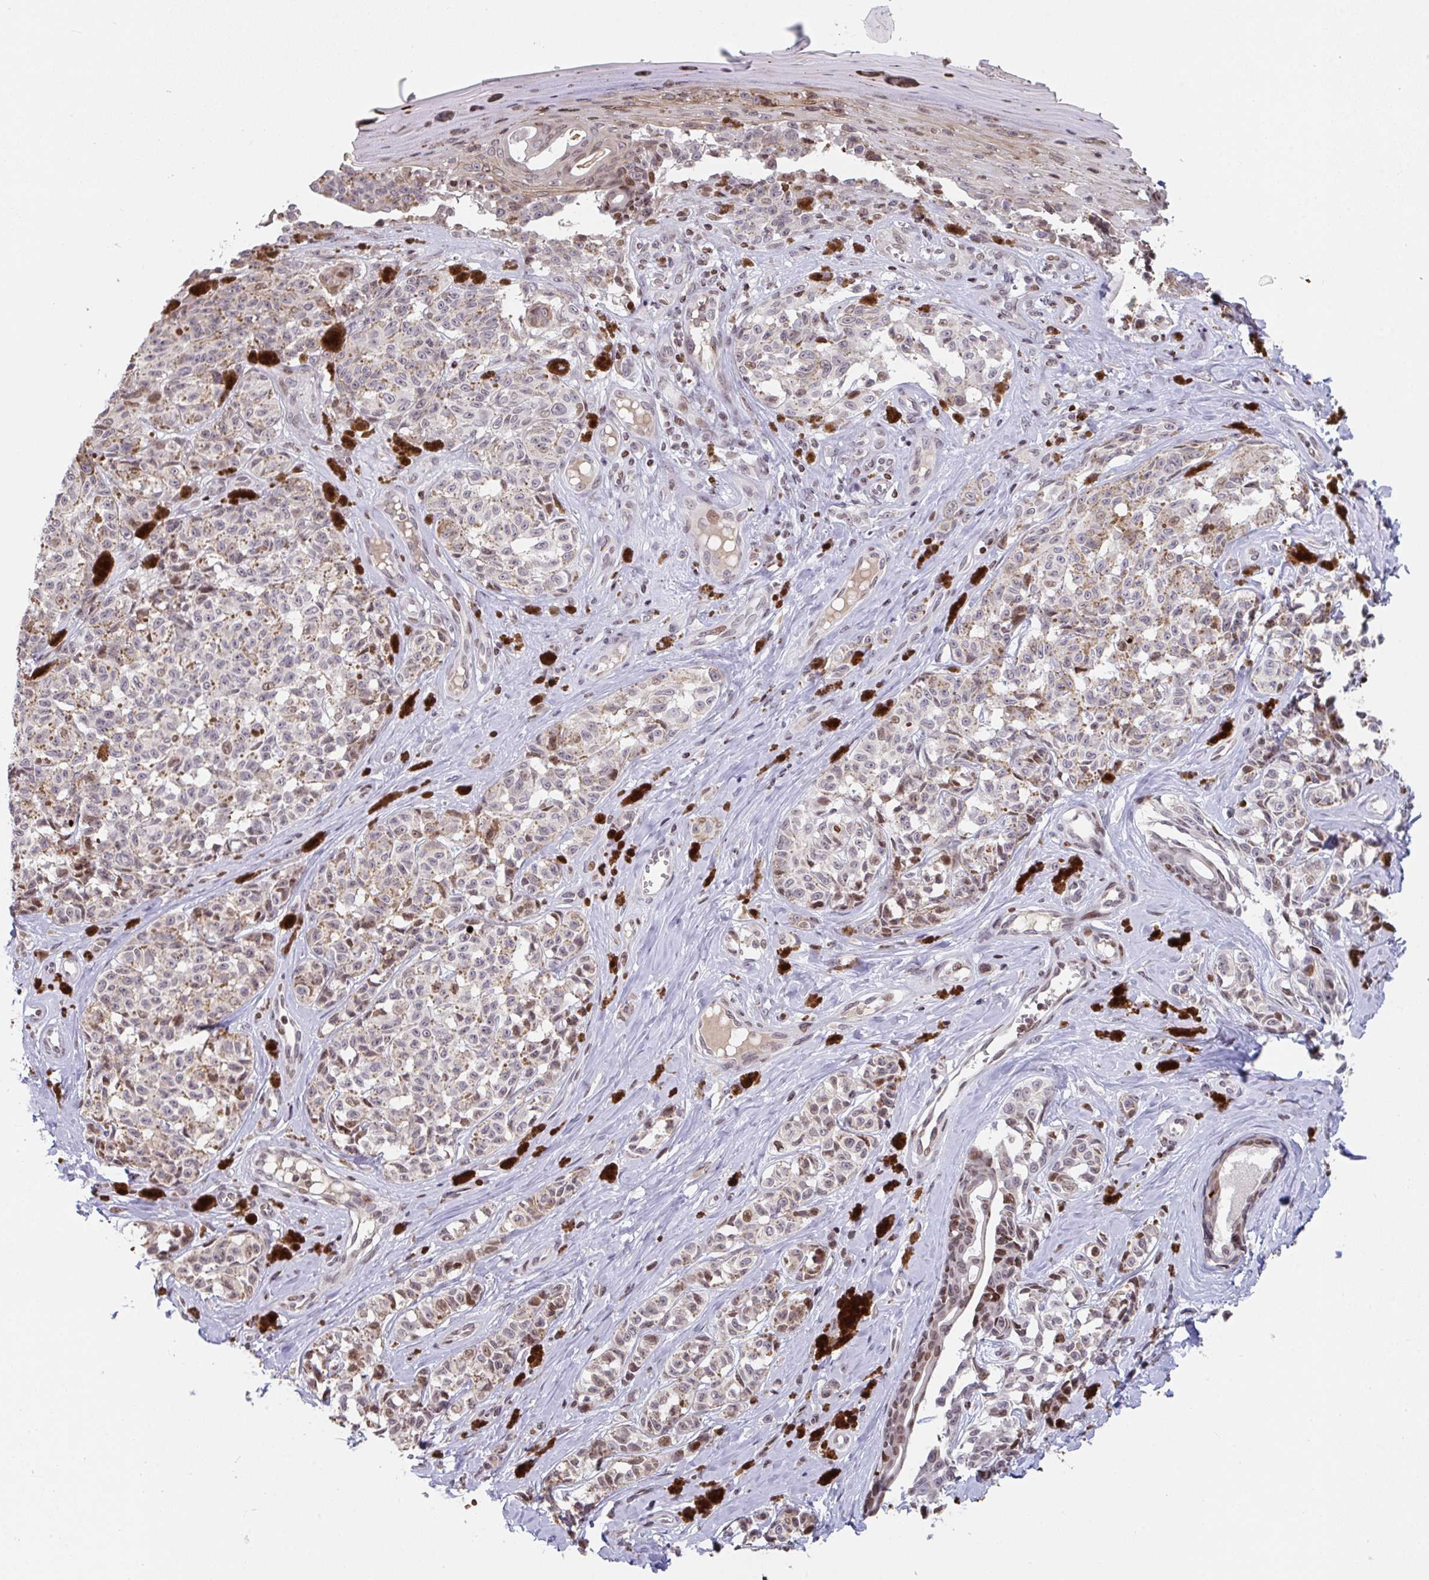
{"staining": {"intensity": "weak", "quantity": ">75%", "location": "cytoplasmic/membranous"}, "tissue": "melanoma", "cell_type": "Tumor cells", "image_type": "cancer", "snomed": [{"axis": "morphology", "description": "Malignant melanoma, NOS"}, {"axis": "topography", "description": "Skin"}], "caption": "Immunohistochemical staining of human melanoma displays weak cytoplasmic/membranous protein positivity in about >75% of tumor cells.", "gene": "PCDHB8", "patient": {"sex": "female", "age": 65}}